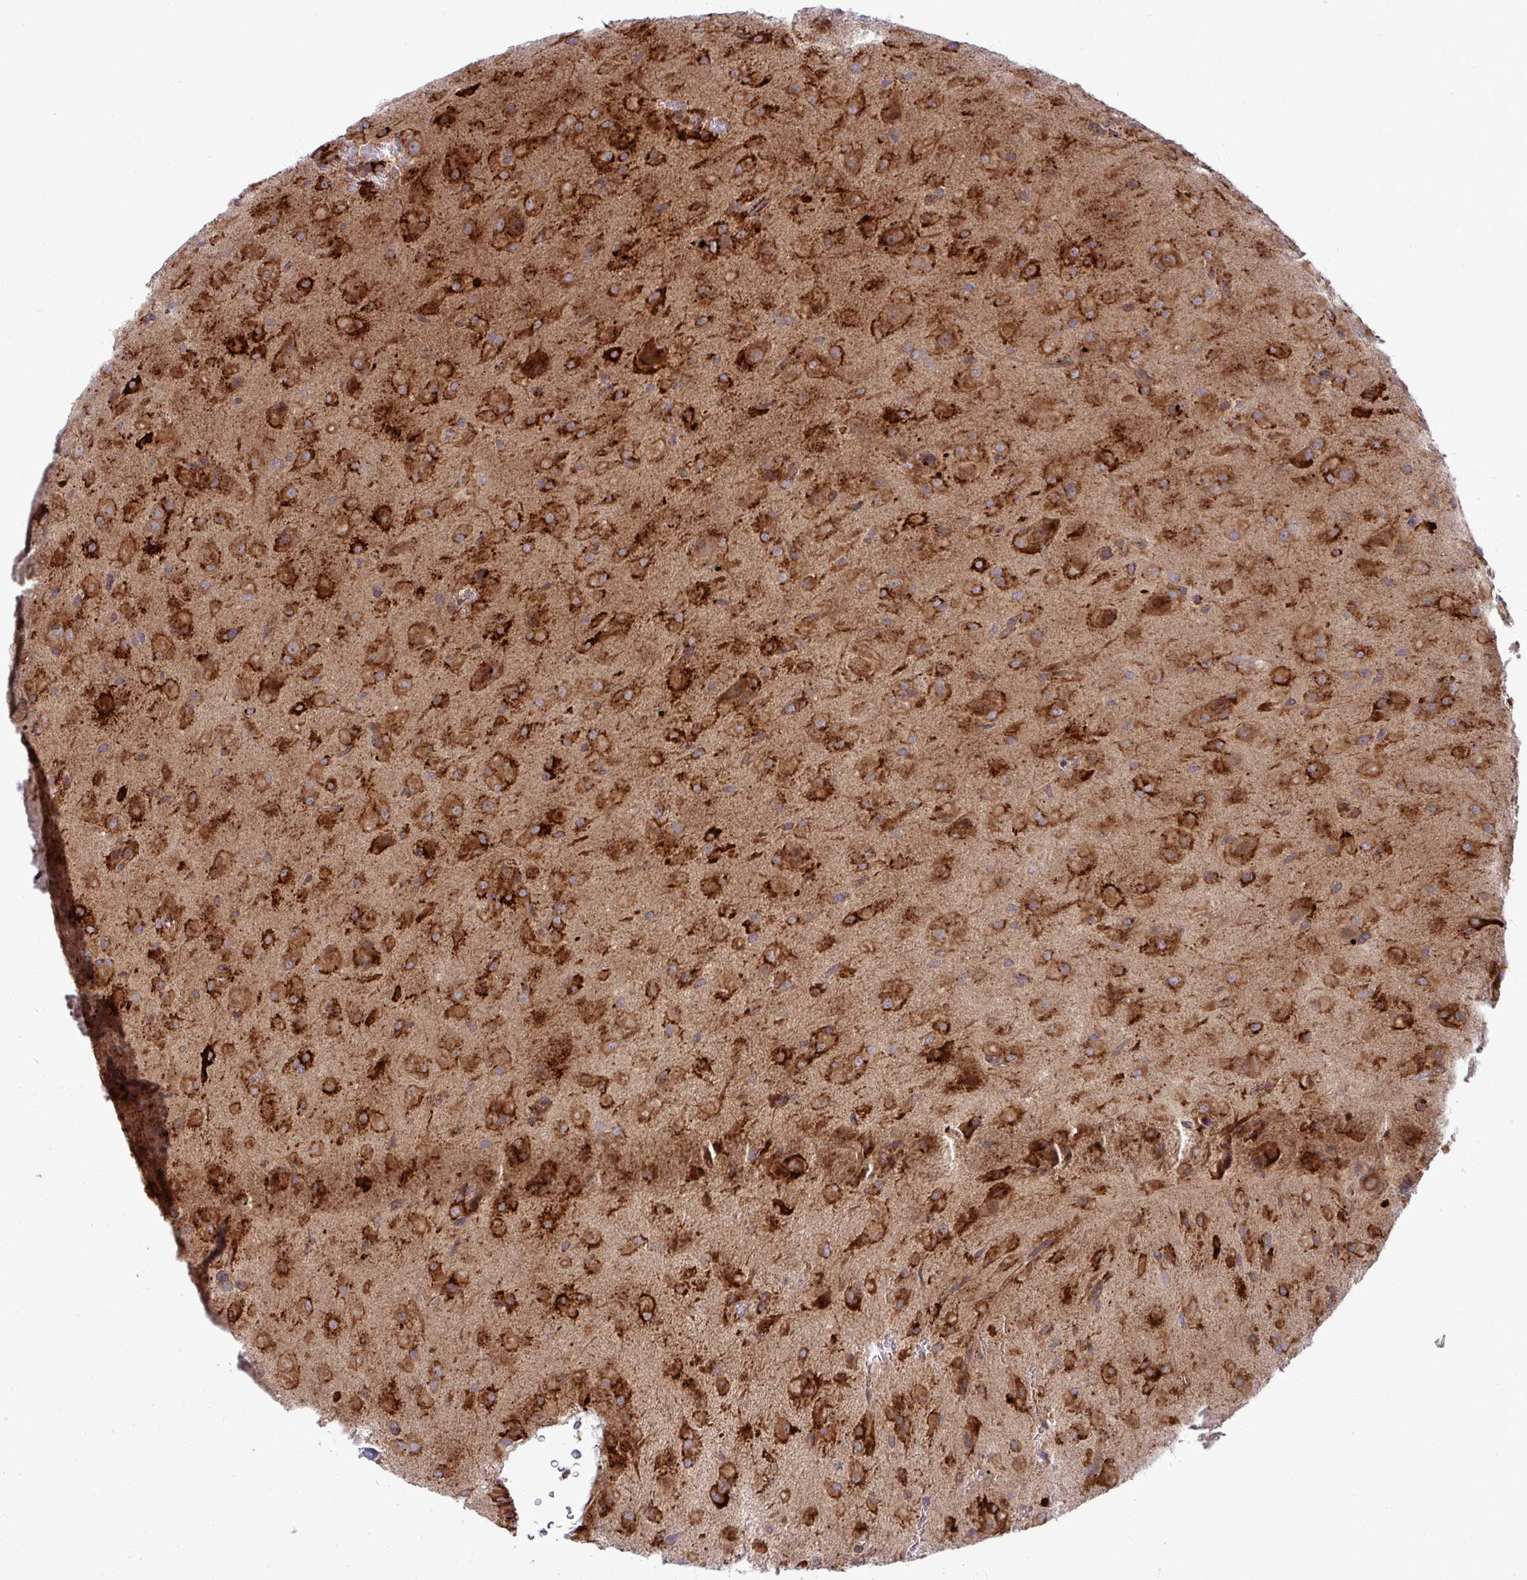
{"staining": {"intensity": "strong", "quantity": ">75%", "location": "cytoplasmic/membranous"}, "tissue": "glioma", "cell_type": "Tumor cells", "image_type": "cancer", "snomed": [{"axis": "morphology", "description": "Glioma, malignant, Low grade"}, {"axis": "topography", "description": "Brain"}], "caption": "Protein expression by immunohistochemistry (IHC) exhibits strong cytoplasmic/membranous positivity in approximately >75% of tumor cells in malignant low-grade glioma.", "gene": "TRIM44", "patient": {"sex": "male", "age": 58}}